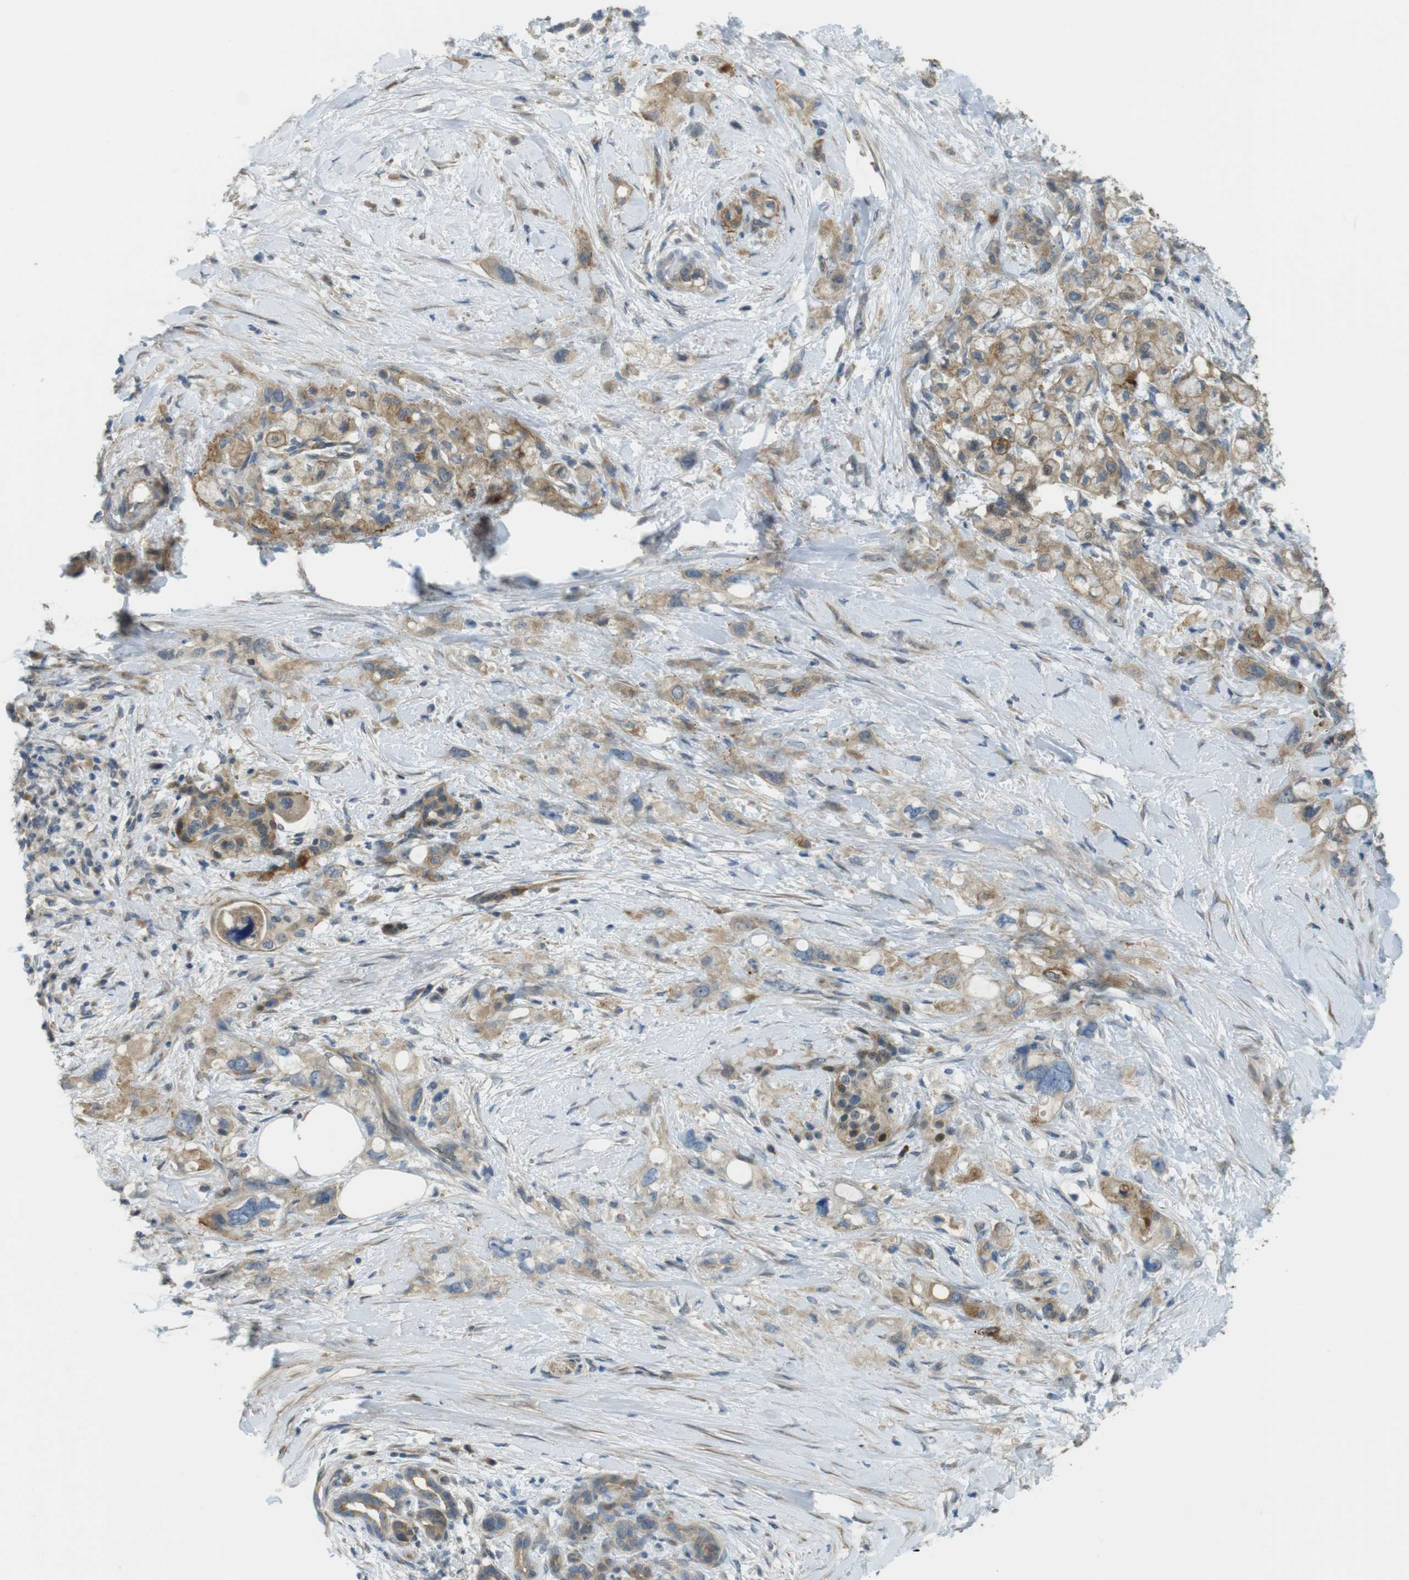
{"staining": {"intensity": "moderate", "quantity": ">75%", "location": "cytoplasmic/membranous"}, "tissue": "pancreatic cancer", "cell_type": "Tumor cells", "image_type": "cancer", "snomed": [{"axis": "morphology", "description": "Adenocarcinoma, NOS"}, {"axis": "topography", "description": "Pancreas"}], "caption": "This is an image of IHC staining of adenocarcinoma (pancreatic), which shows moderate staining in the cytoplasmic/membranous of tumor cells.", "gene": "ABHD15", "patient": {"sex": "female", "age": 56}}